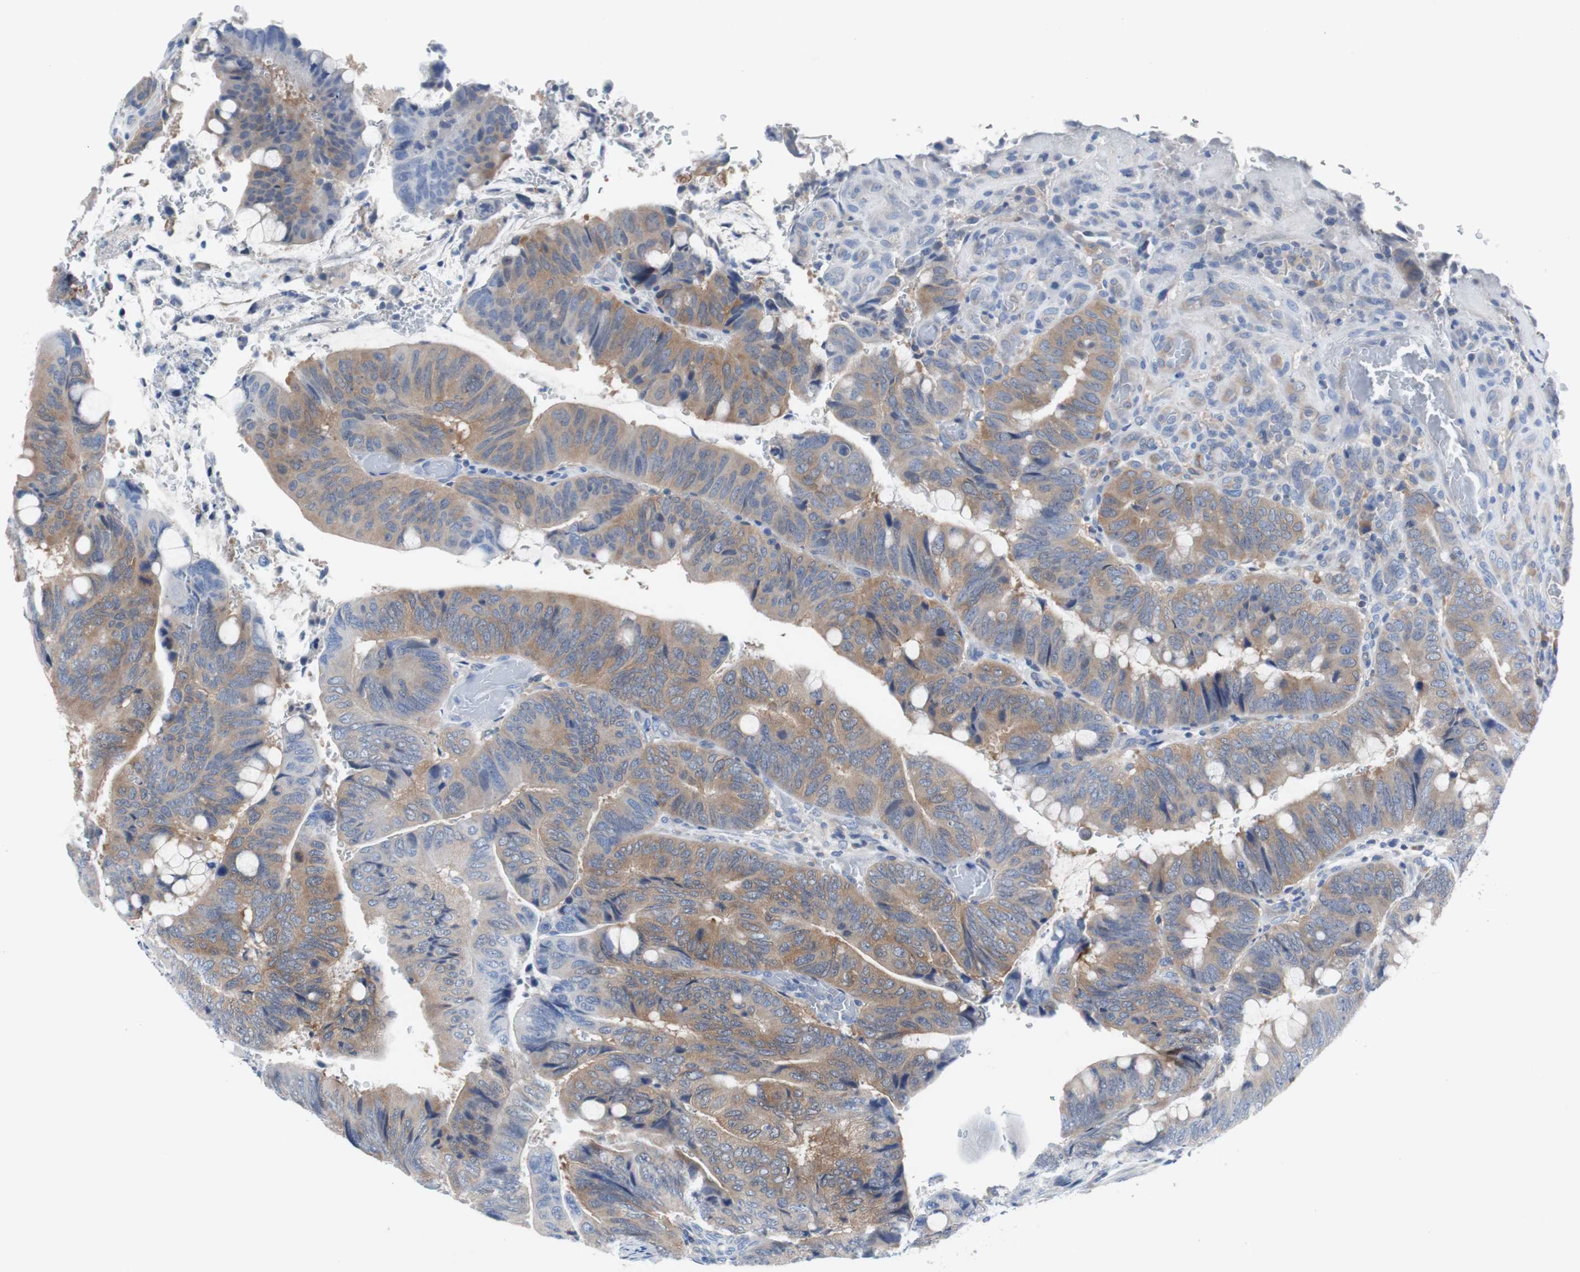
{"staining": {"intensity": "moderate", "quantity": "25%-75%", "location": "cytoplasmic/membranous"}, "tissue": "colorectal cancer", "cell_type": "Tumor cells", "image_type": "cancer", "snomed": [{"axis": "morphology", "description": "Normal tissue, NOS"}, {"axis": "morphology", "description": "Adenocarcinoma, NOS"}, {"axis": "topography", "description": "Rectum"}, {"axis": "topography", "description": "Peripheral nerve tissue"}], "caption": "This micrograph shows immunohistochemistry (IHC) staining of human adenocarcinoma (colorectal), with medium moderate cytoplasmic/membranous positivity in approximately 25%-75% of tumor cells.", "gene": "EEF2K", "patient": {"sex": "male", "age": 92}}